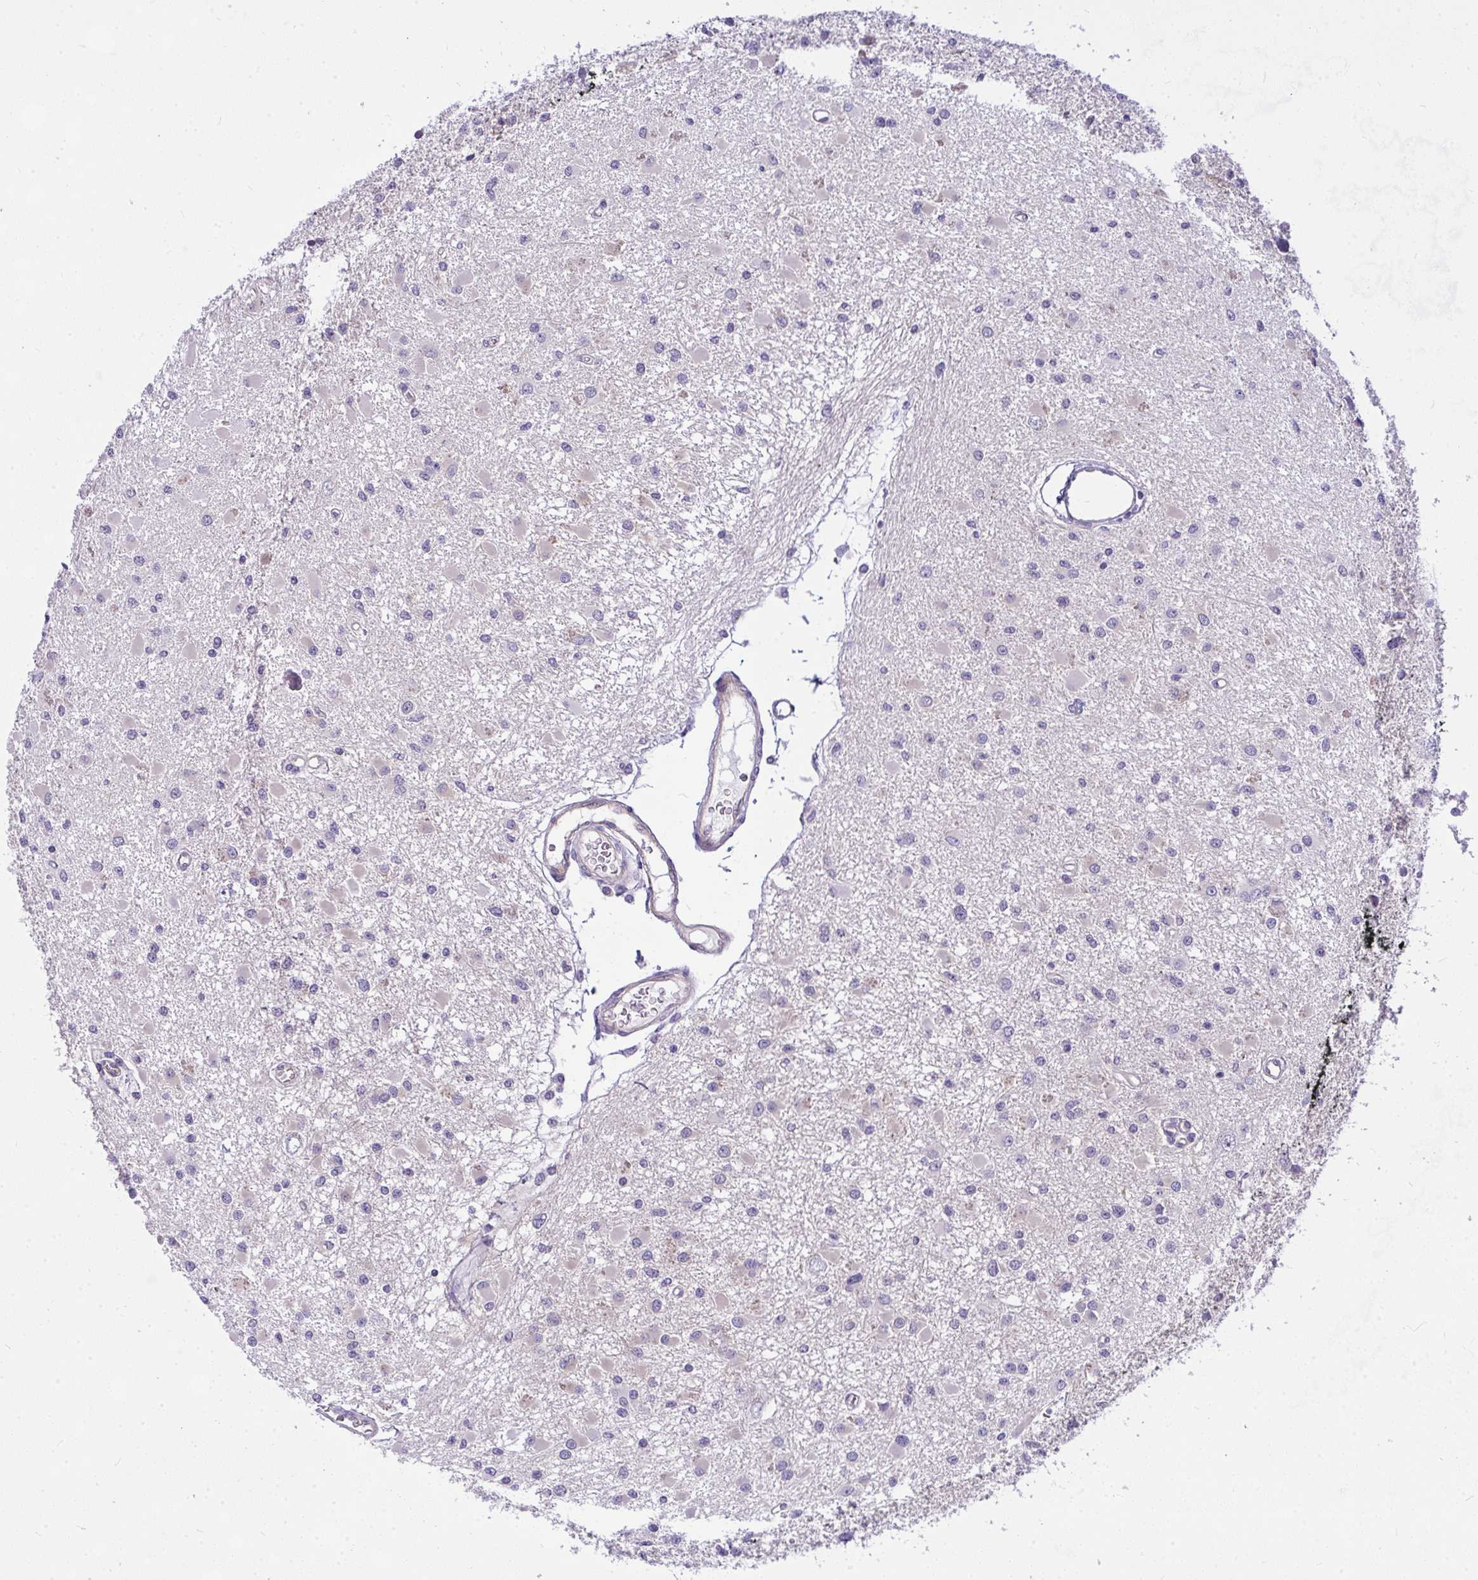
{"staining": {"intensity": "negative", "quantity": "none", "location": "none"}, "tissue": "glioma", "cell_type": "Tumor cells", "image_type": "cancer", "snomed": [{"axis": "morphology", "description": "Glioma, malignant, High grade"}, {"axis": "topography", "description": "Brain"}], "caption": "An image of glioma stained for a protein demonstrates no brown staining in tumor cells.", "gene": "NFXL1", "patient": {"sex": "male", "age": 54}}